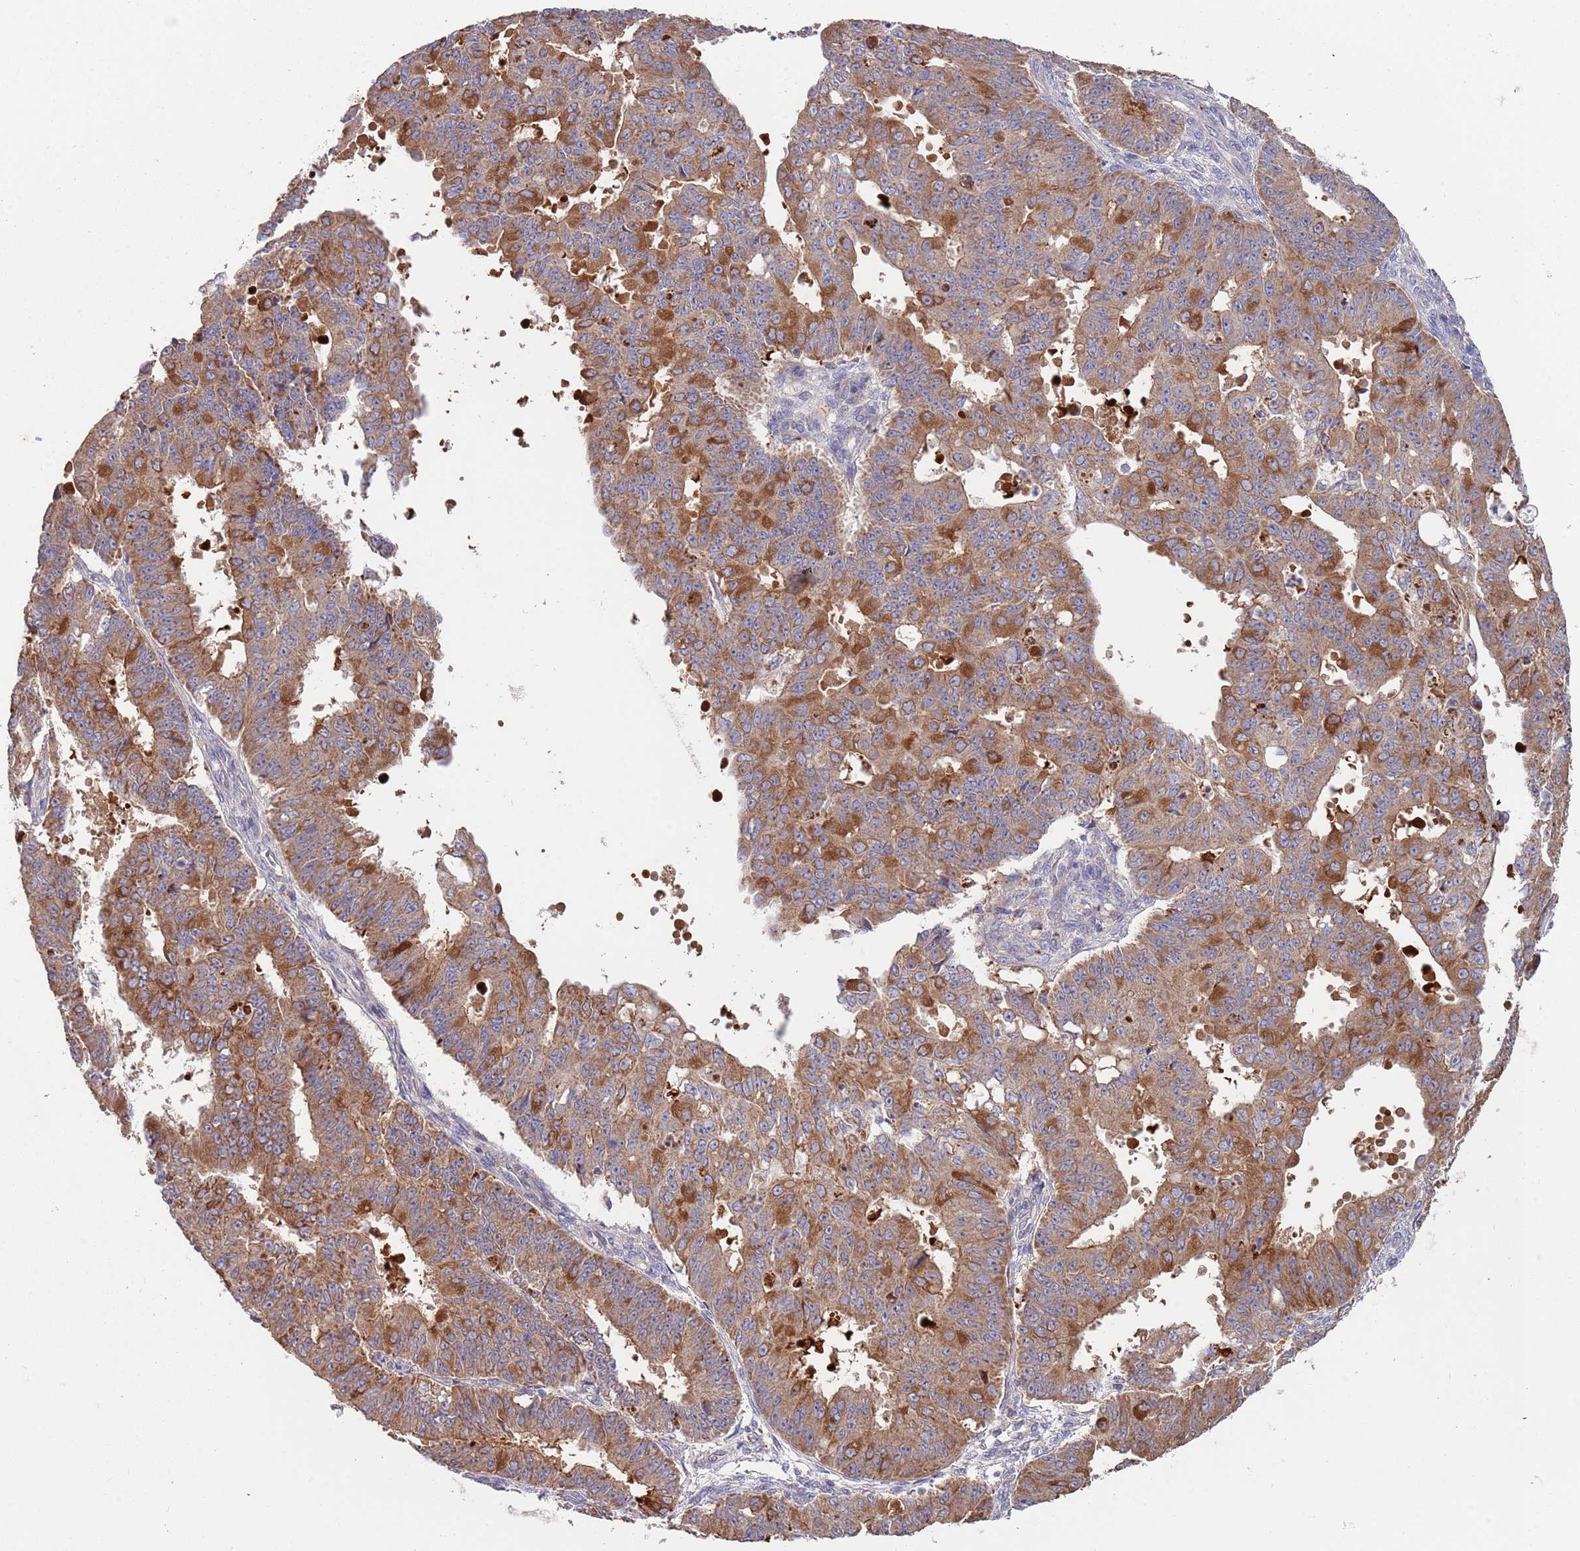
{"staining": {"intensity": "moderate", "quantity": ">75%", "location": "cytoplasmic/membranous"}, "tissue": "ovarian cancer", "cell_type": "Tumor cells", "image_type": "cancer", "snomed": [{"axis": "morphology", "description": "Carcinoma, endometroid"}, {"axis": "topography", "description": "Appendix"}, {"axis": "topography", "description": "Ovary"}], "caption": "High-magnification brightfield microscopy of ovarian cancer stained with DAB (brown) and counterstained with hematoxylin (blue). tumor cells exhibit moderate cytoplasmic/membranous expression is present in approximately>75% of cells.", "gene": "ABCC10", "patient": {"sex": "female", "age": 42}}